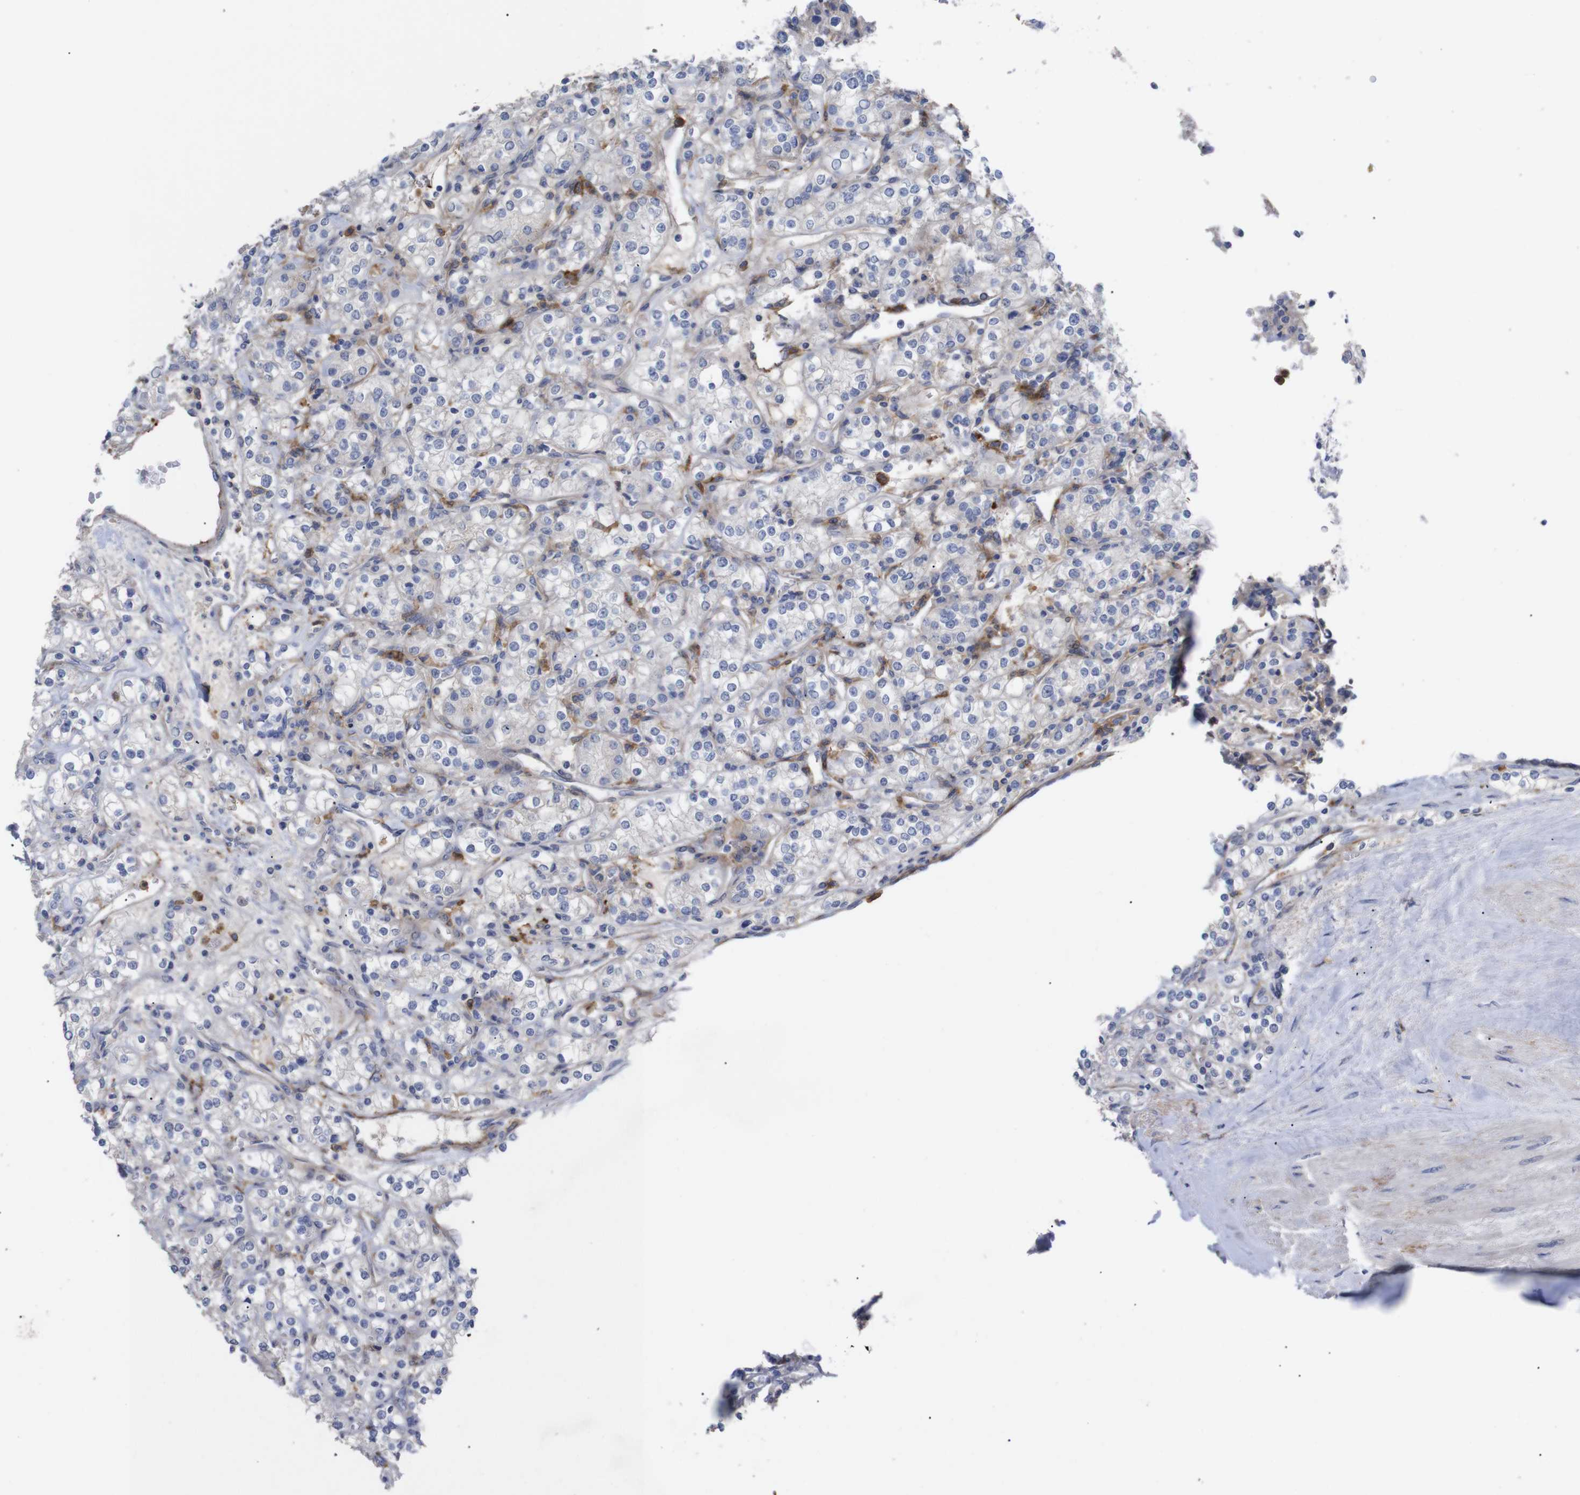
{"staining": {"intensity": "negative", "quantity": "none", "location": "none"}, "tissue": "renal cancer", "cell_type": "Tumor cells", "image_type": "cancer", "snomed": [{"axis": "morphology", "description": "Adenocarcinoma, NOS"}, {"axis": "topography", "description": "Kidney"}], "caption": "DAB (3,3'-diaminobenzidine) immunohistochemical staining of renal adenocarcinoma exhibits no significant staining in tumor cells. (Brightfield microscopy of DAB (3,3'-diaminobenzidine) IHC at high magnification).", "gene": "C5AR1", "patient": {"sex": "male", "age": 77}}